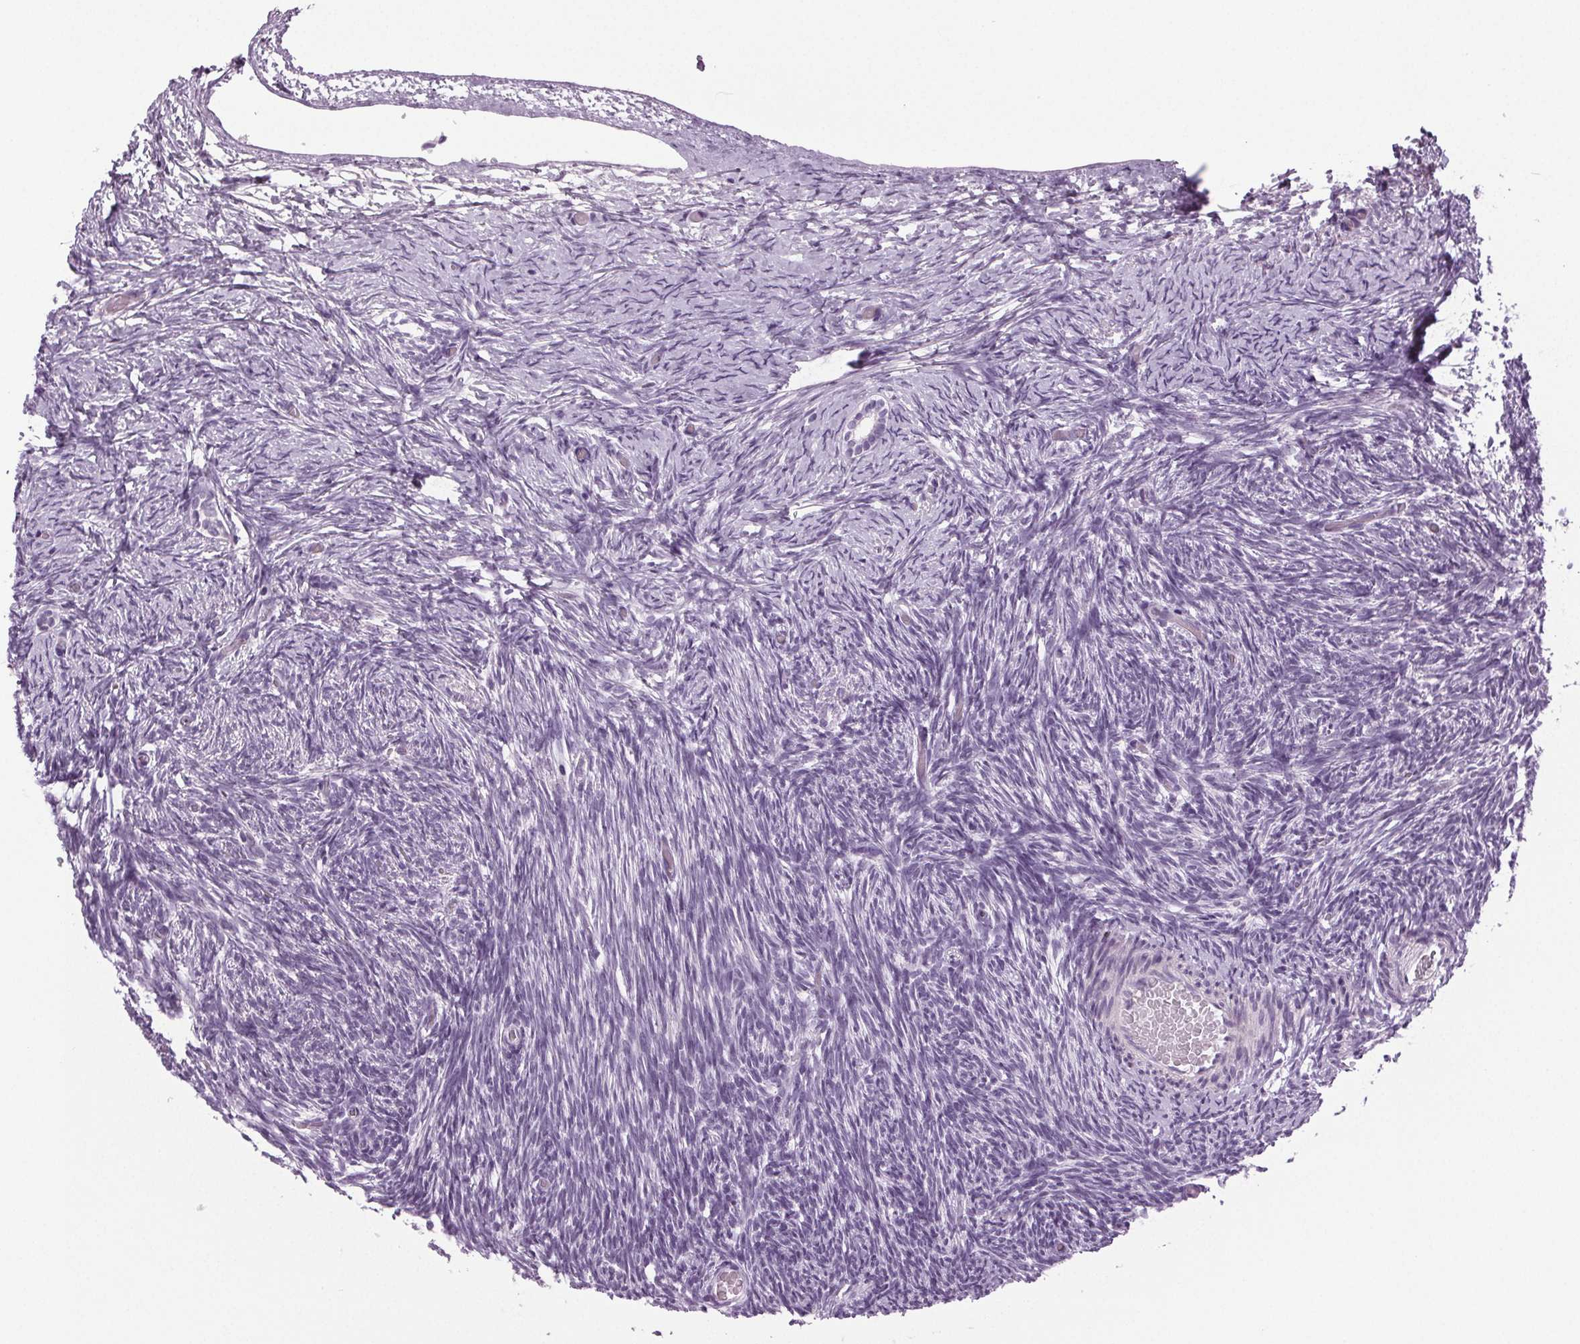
{"staining": {"intensity": "negative", "quantity": "none", "location": "none"}, "tissue": "ovary", "cell_type": "Ovarian stroma cells", "image_type": "normal", "snomed": [{"axis": "morphology", "description": "Normal tissue, NOS"}, {"axis": "topography", "description": "Ovary"}], "caption": "Immunohistochemistry of normal ovary reveals no positivity in ovarian stroma cells. (Immunohistochemistry (ihc), brightfield microscopy, high magnification).", "gene": "DNAH12", "patient": {"sex": "female", "age": 39}}